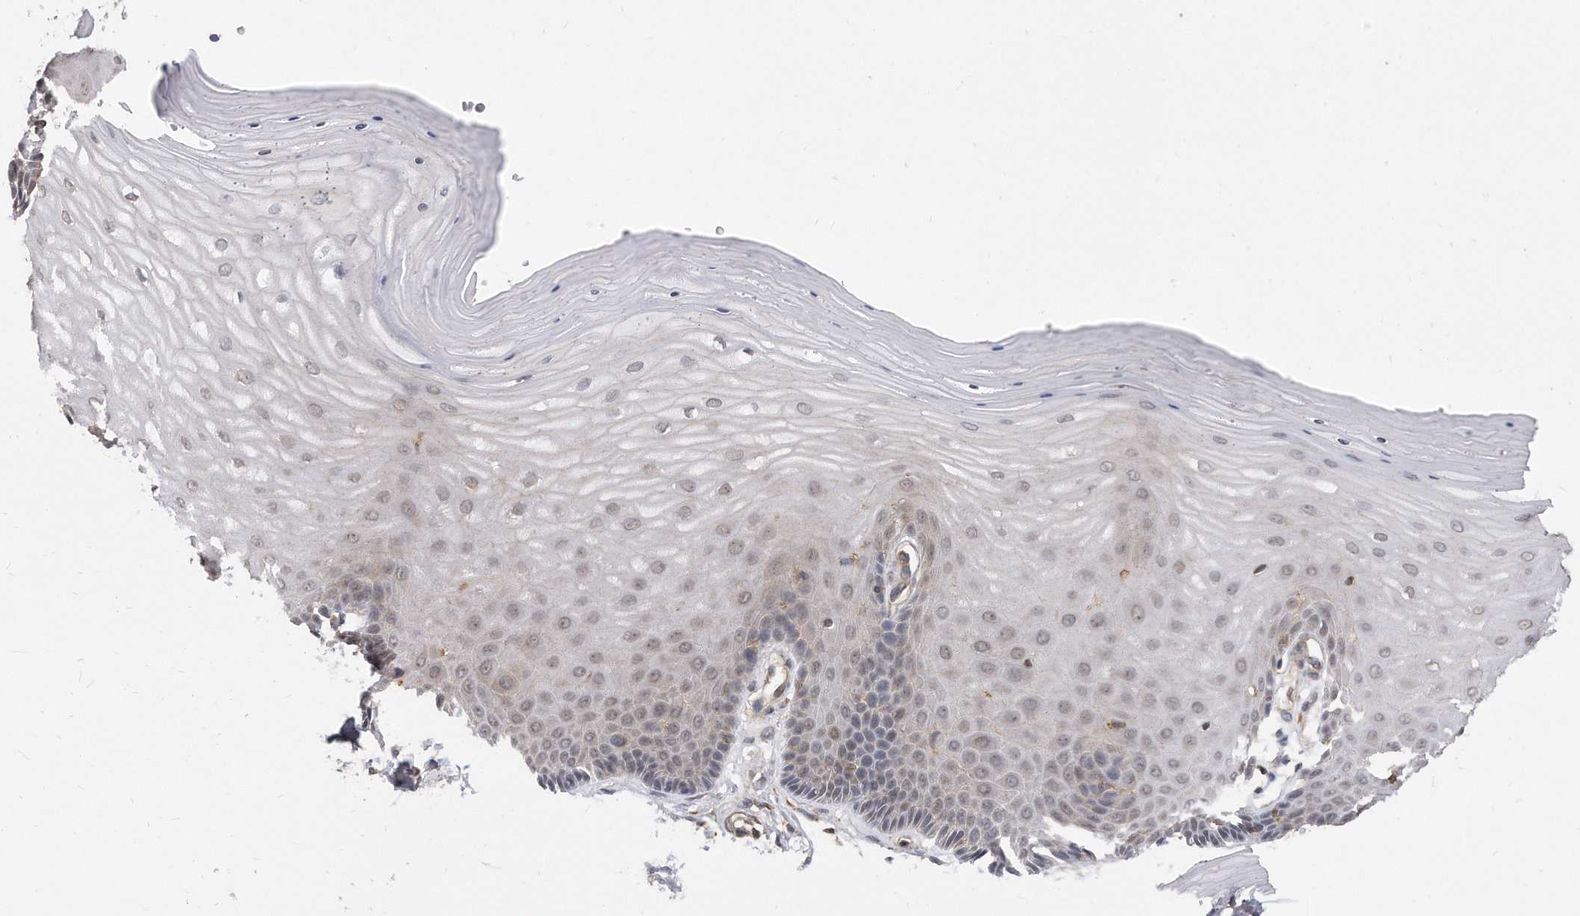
{"staining": {"intensity": "moderate", "quantity": "25%-75%", "location": "cytoplasmic/membranous"}, "tissue": "cervix", "cell_type": "Glandular cells", "image_type": "normal", "snomed": [{"axis": "morphology", "description": "Normal tissue, NOS"}, {"axis": "topography", "description": "Cervix"}], "caption": "A high-resolution micrograph shows IHC staining of normal cervix, which demonstrates moderate cytoplasmic/membranous positivity in about 25%-75% of glandular cells. The protein of interest is shown in brown color, while the nuclei are stained blue.", "gene": "TCP1", "patient": {"sex": "female", "age": 55}}